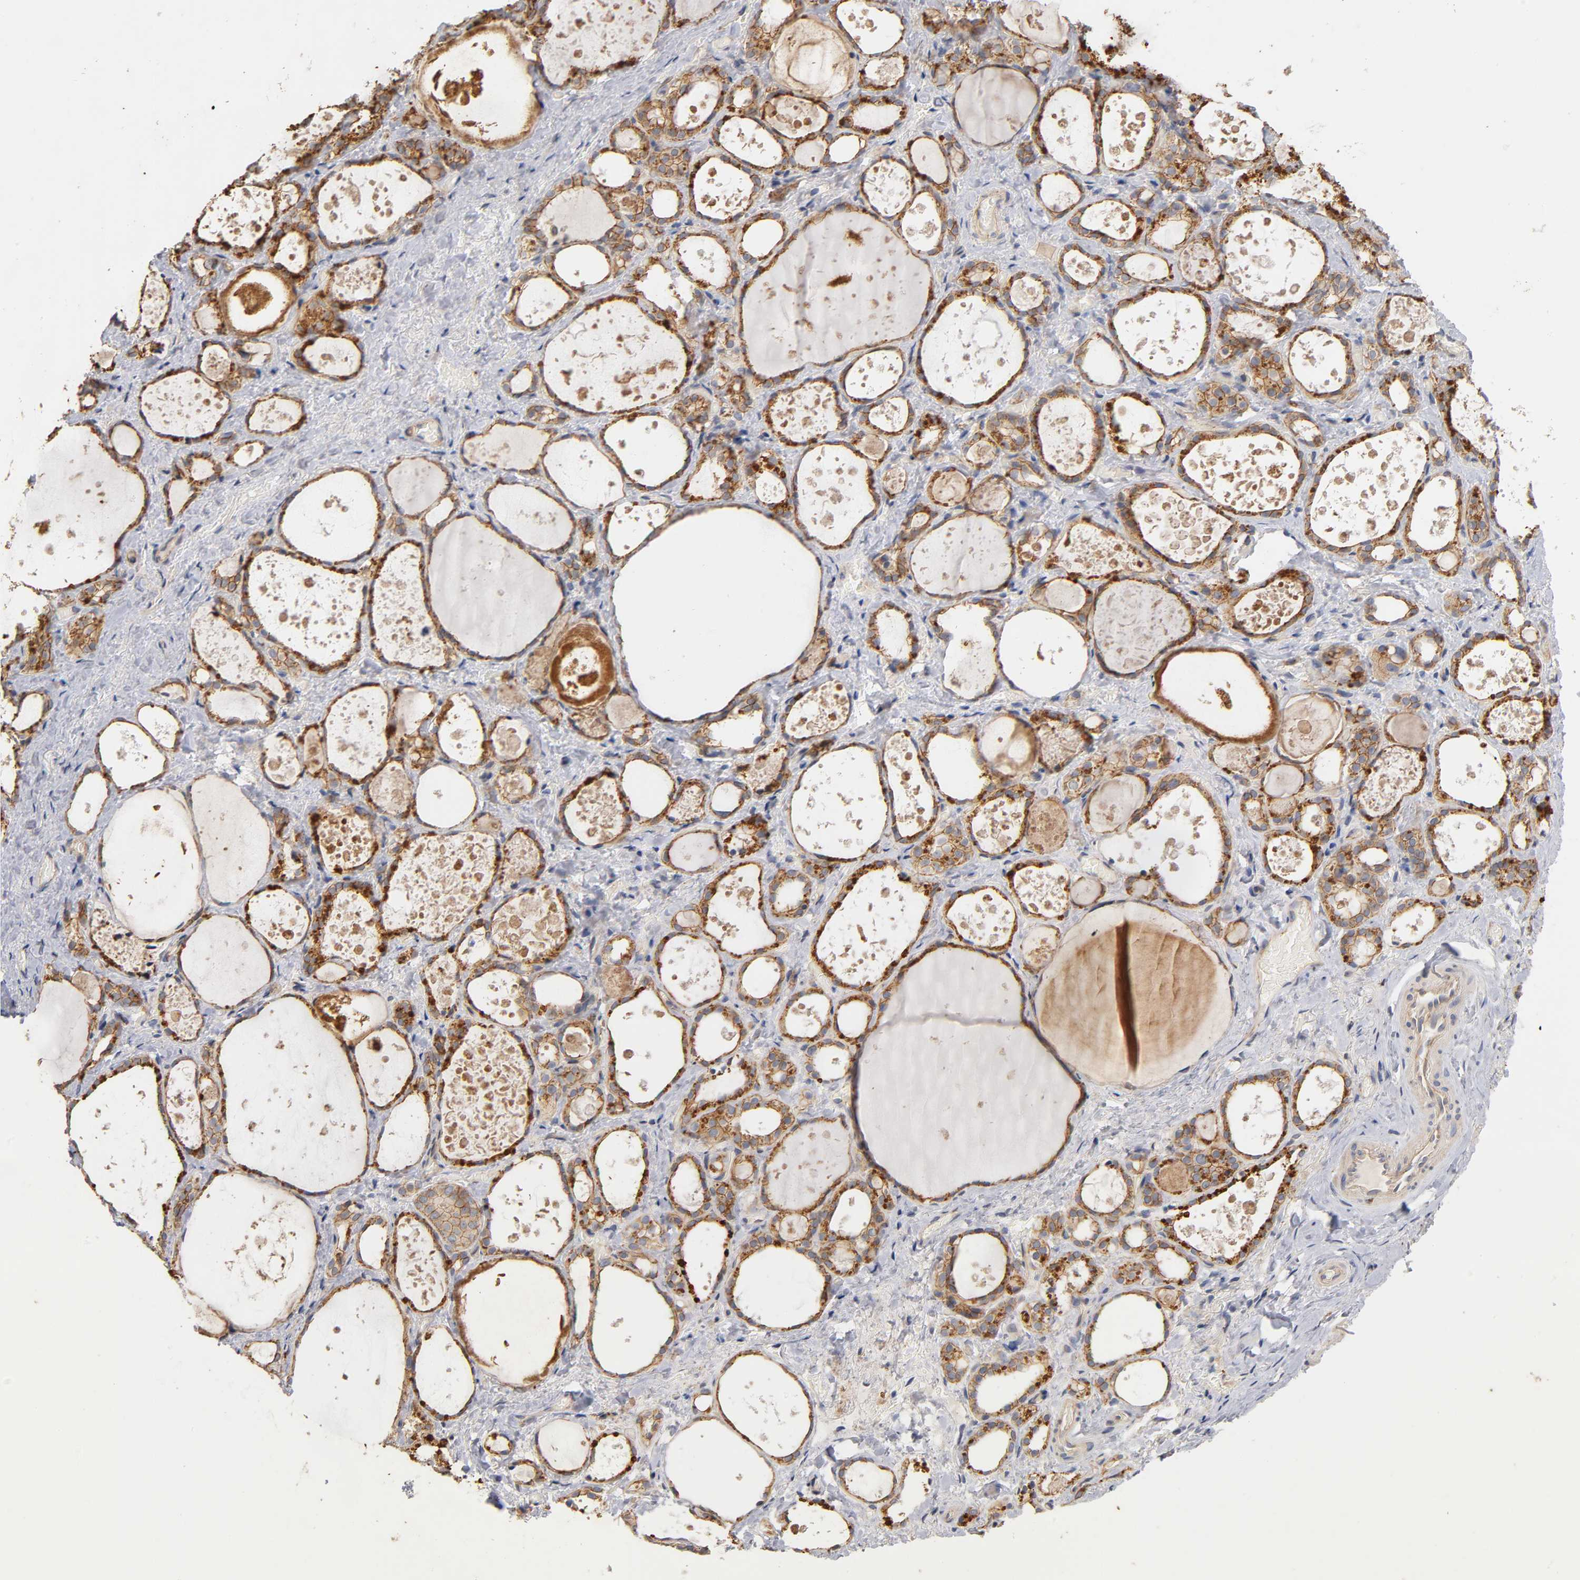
{"staining": {"intensity": "strong", "quantity": ">75%", "location": "cytoplasmic/membranous"}, "tissue": "thyroid gland", "cell_type": "Glandular cells", "image_type": "normal", "snomed": [{"axis": "morphology", "description": "Normal tissue, NOS"}, {"axis": "topography", "description": "Thyroid gland"}], "caption": "Immunohistochemical staining of unremarkable human thyroid gland reveals strong cytoplasmic/membranous protein expression in approximately >75% of glandular cells.", "gene": "PDZD11", "patient": {"sex": "female", "age": 75}}